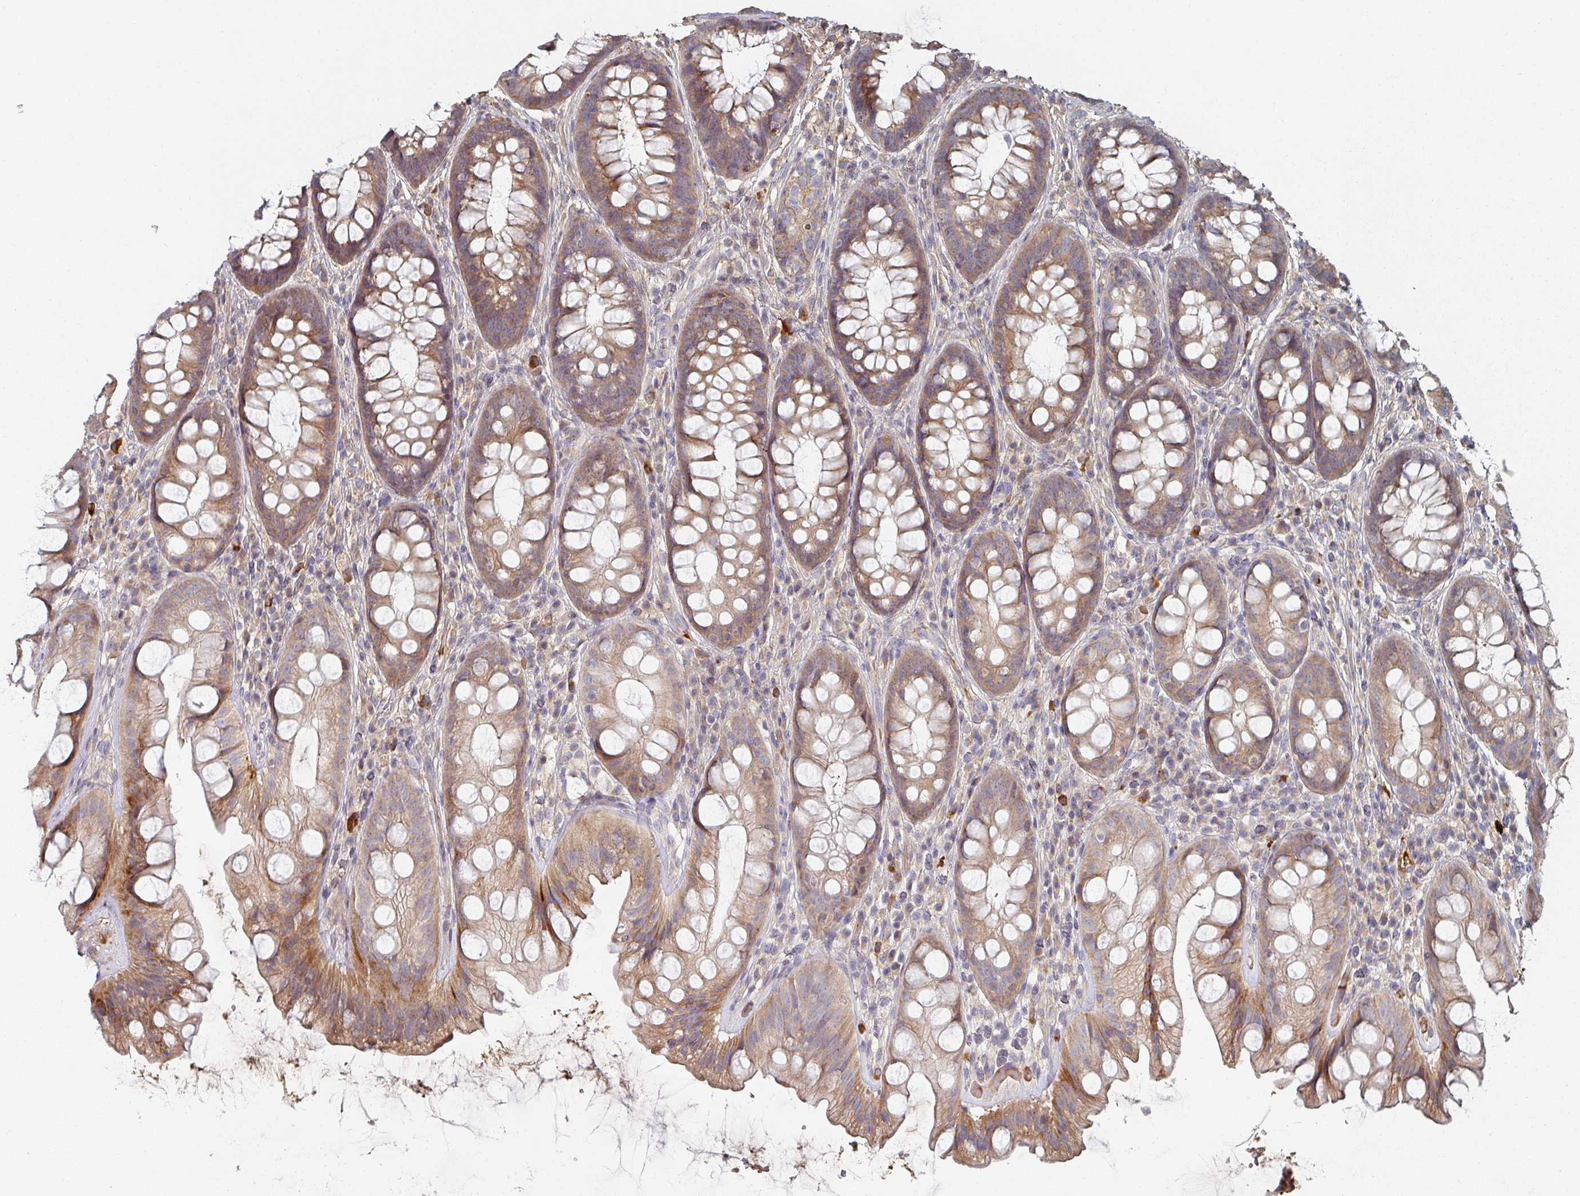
{"staining": {"intensity": "weak", "quantity": ">75%", "location": "cytoplasmic/membranous"}, "tissue": "rectum", "cell_type": "Glandular cells", "image_type": "normal", "snomed": [{"axis": "morphology", "description": "Normal tissue, NOS"}, {"axis": "topography", "description": "Rectum"}], "caption": "A high-resolution image shows IHC staining of normal rectum, which reveals weak cytoplasmic/membranous staining in approximately >75% of glandular cells. Nuclei are stained in blue.", "gene": "ENSG00000249773", "patient": {"sex": "male", "age": 74}}